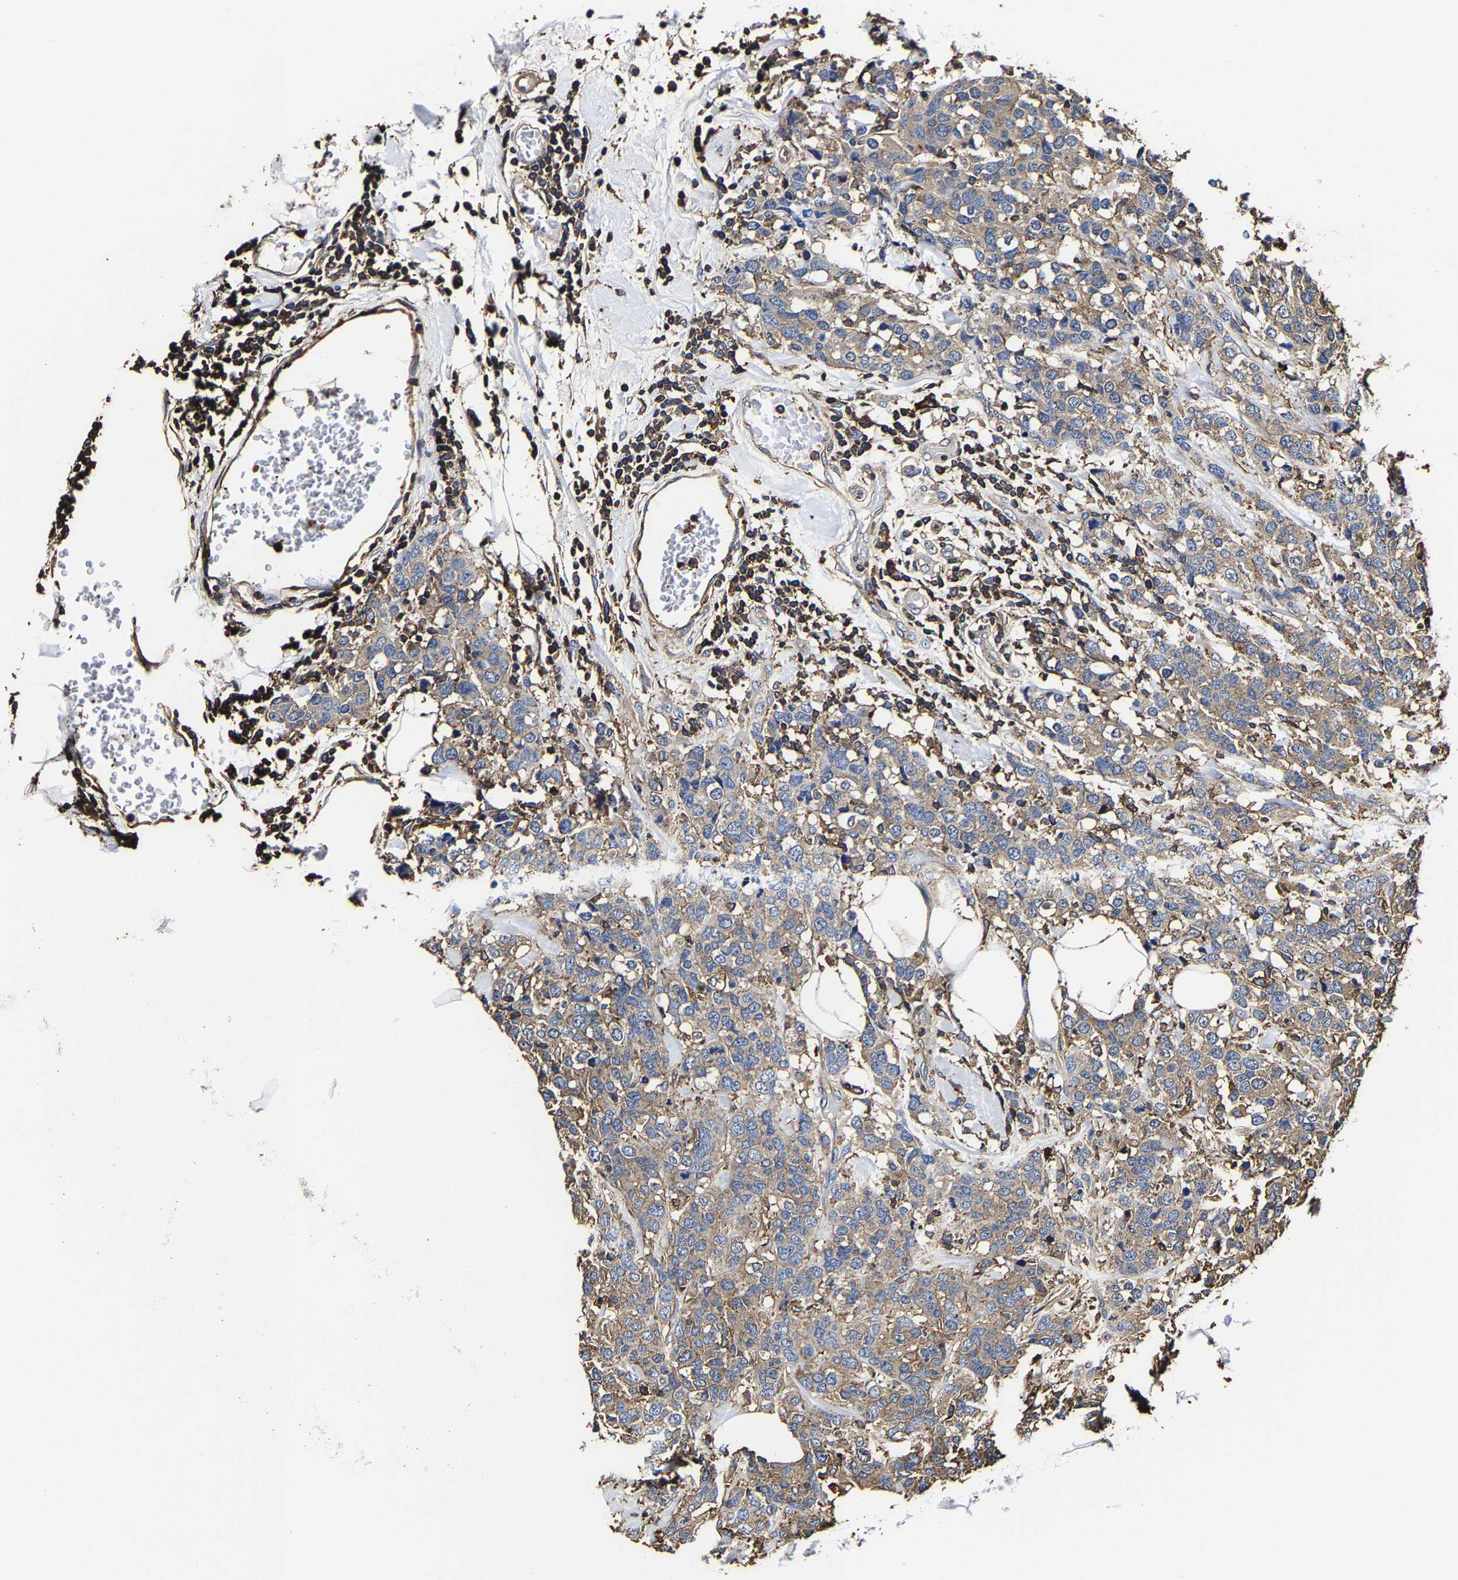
{"staining": {"intensity": "weak", "quantity": ">75%", "location": "cytoplasmic/membranous"}, "tissue": "breast cancer", "cell_type": "Tumor cells", "image_type": "cancer", "snomed": [{"axis": "morphology", "description": "Lobular carcinoma"}, {"axis": "topography", "description": "Breast"}], "caption": "Breast cancer stained for a protein demonstrates weak cytoplasmic/membranous positivity in tumor cells.", "gene": "SSH3", "patient": {"sex": "female", "age": 59}}